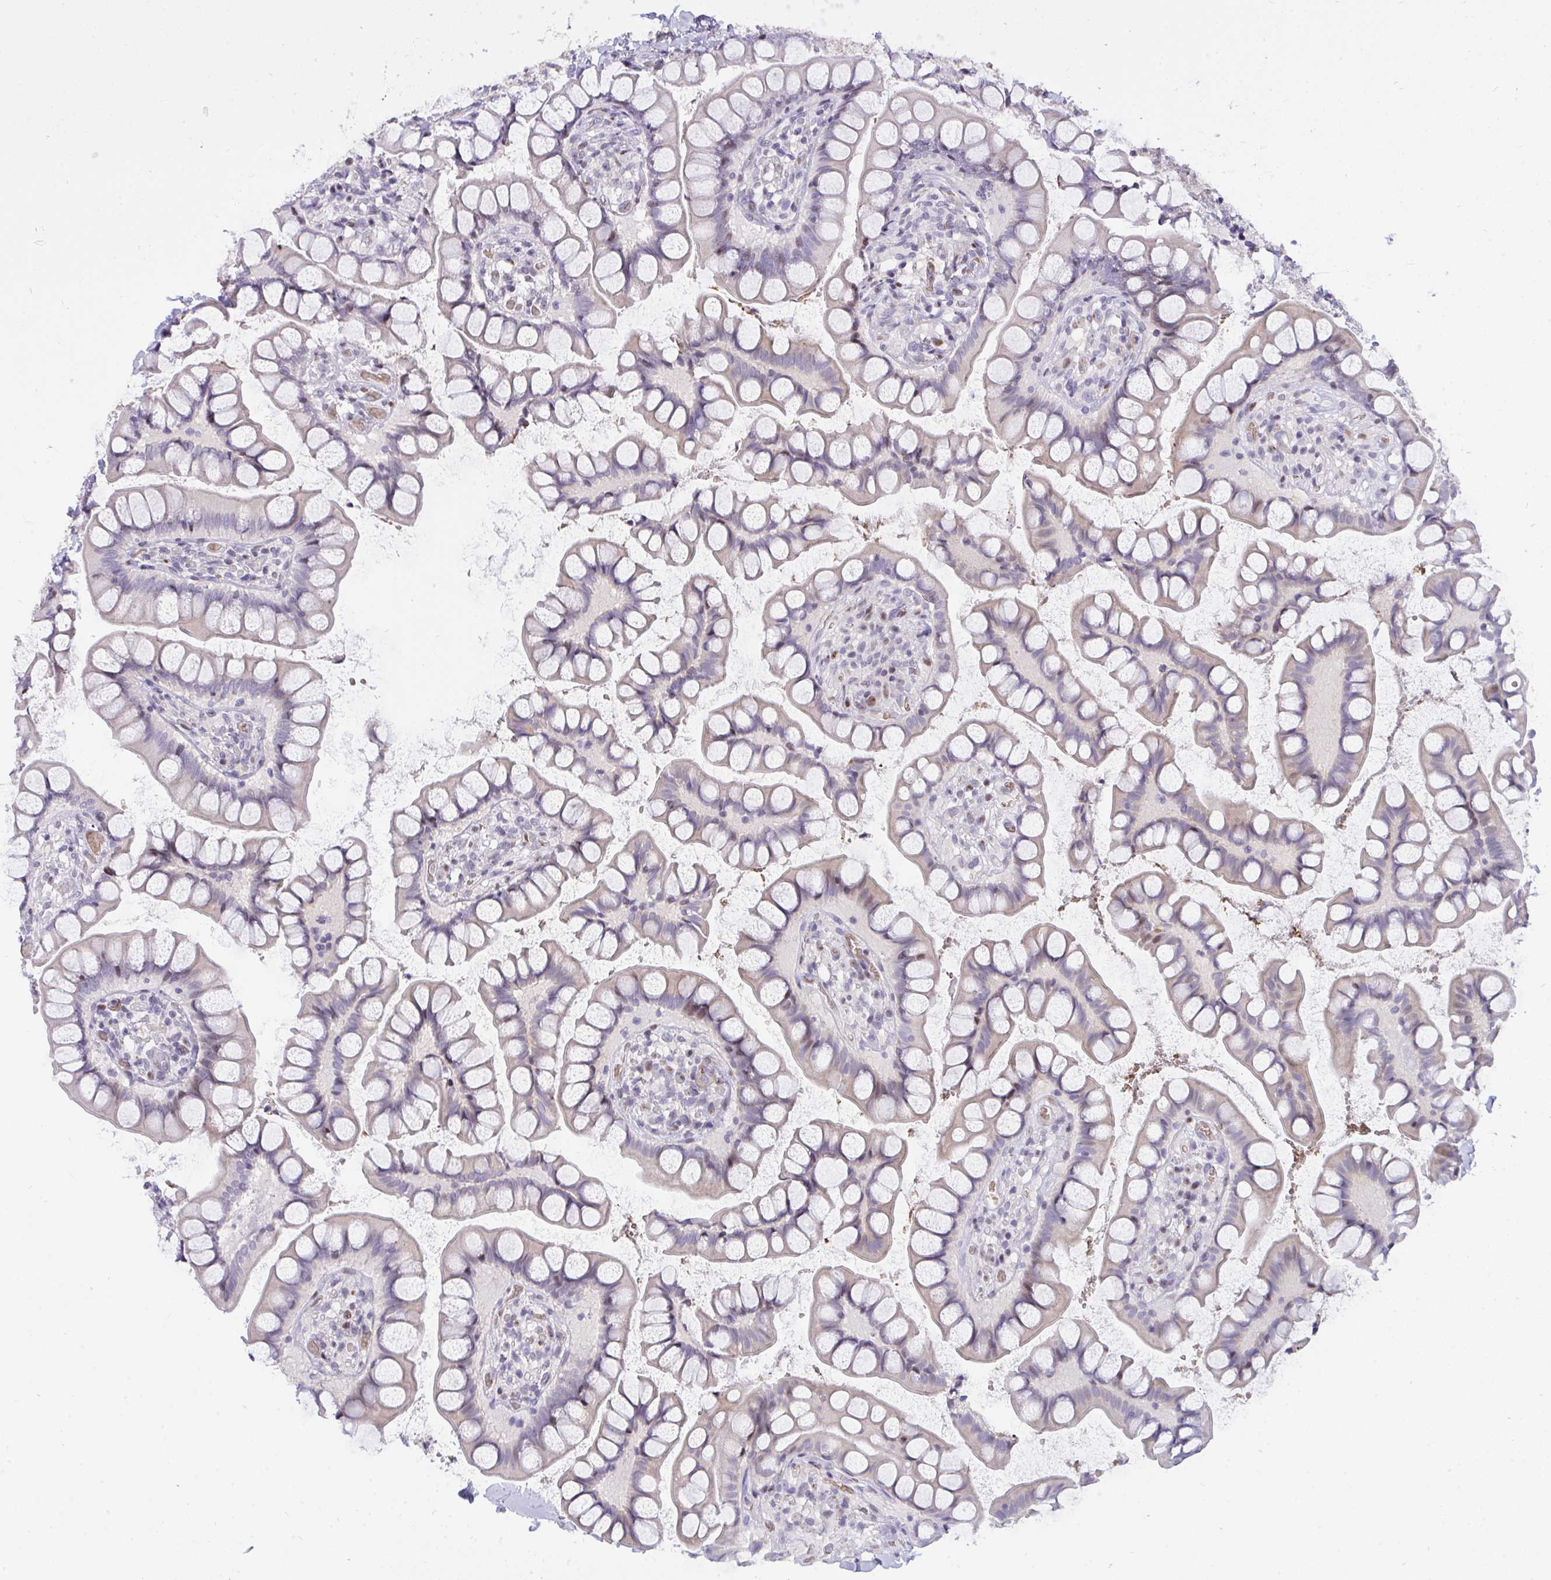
{"staining": {"intensity": "weak", "quantity": "<25%", "location": "nuclear"}, "tissue": "small intestine", "cell_type": "Glandular cells", "image_type": "normal", "snomed": [{"axis": "morphology", "description": "Normal tissue, NOS"}, {"axis": "topography", "description": "Small intestine"}], "caption": "Immunohistochemistry histopathology image of benign small intestine: small intestine stained with DAB (3,3'-diaminobenzidine) shows no significant protein staining in glandular cells. (Stains: DAB IHC with hematoxylin counter stain, Microscopy: brightfield microscopy at high magnification).", "gene": "PLPPR3", "patient": {"sex": "male", "age": 70}}